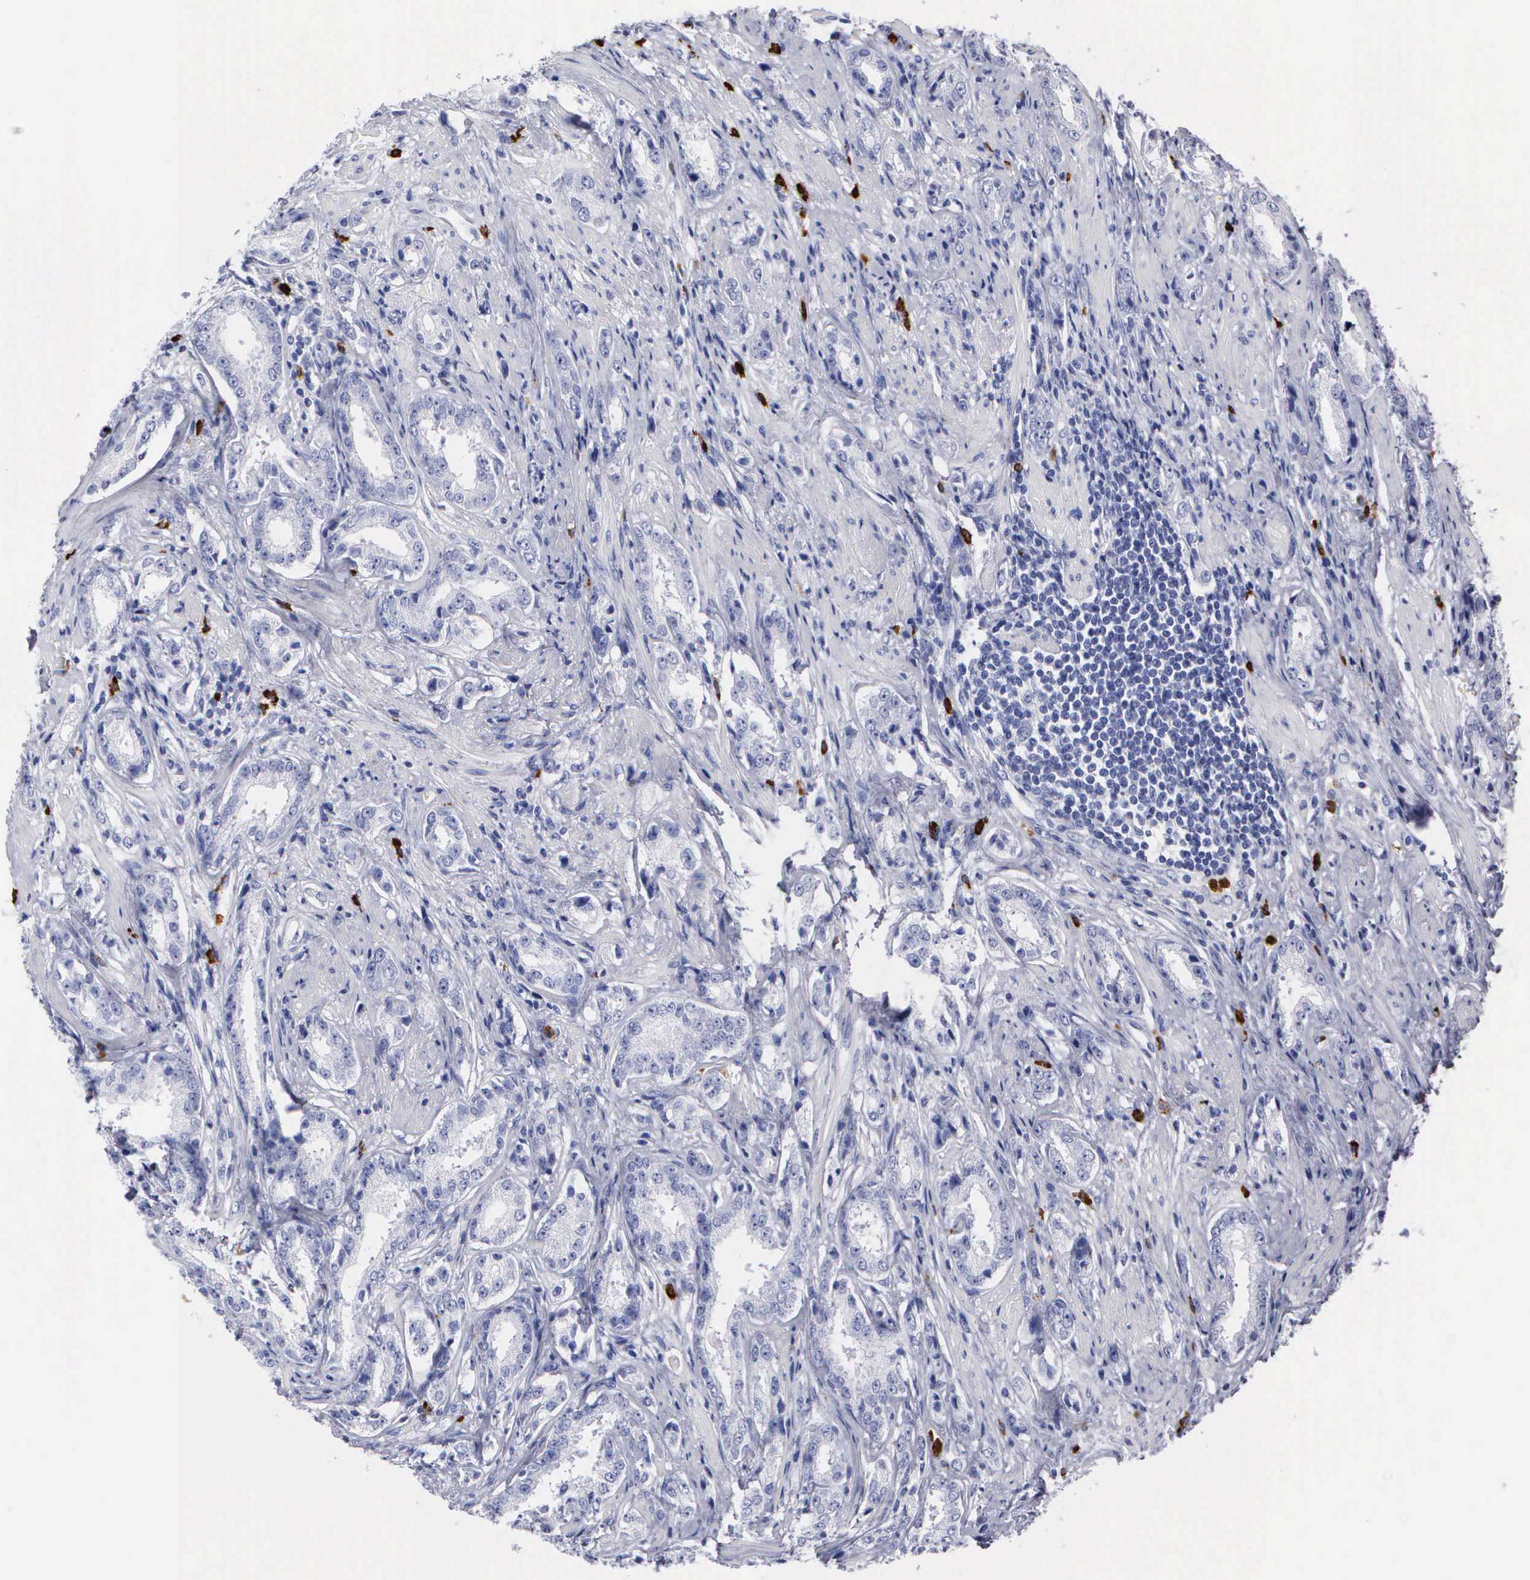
{"staining": {"intensity": "negative", "quantity": "none", "location": "none"}, "tissue": "prostate cancer", "cell_type": "Tumor cells", "image_type": "cancer", "snomed": [{"axis": "morphology", "description": "Adenocarcinoma, Medium grade"}, {"axis": "topography", "description": "Prostate"}], "caption": "This image is of prostate medium-grade adenocarcinoma stained with immunohistochemistry to label a protein in brown with the nuclei are counter-stained blue. There is no positivity in tumor cells.", "gene": "CTSG", "patient": {"sex": "male", "age": 53}}